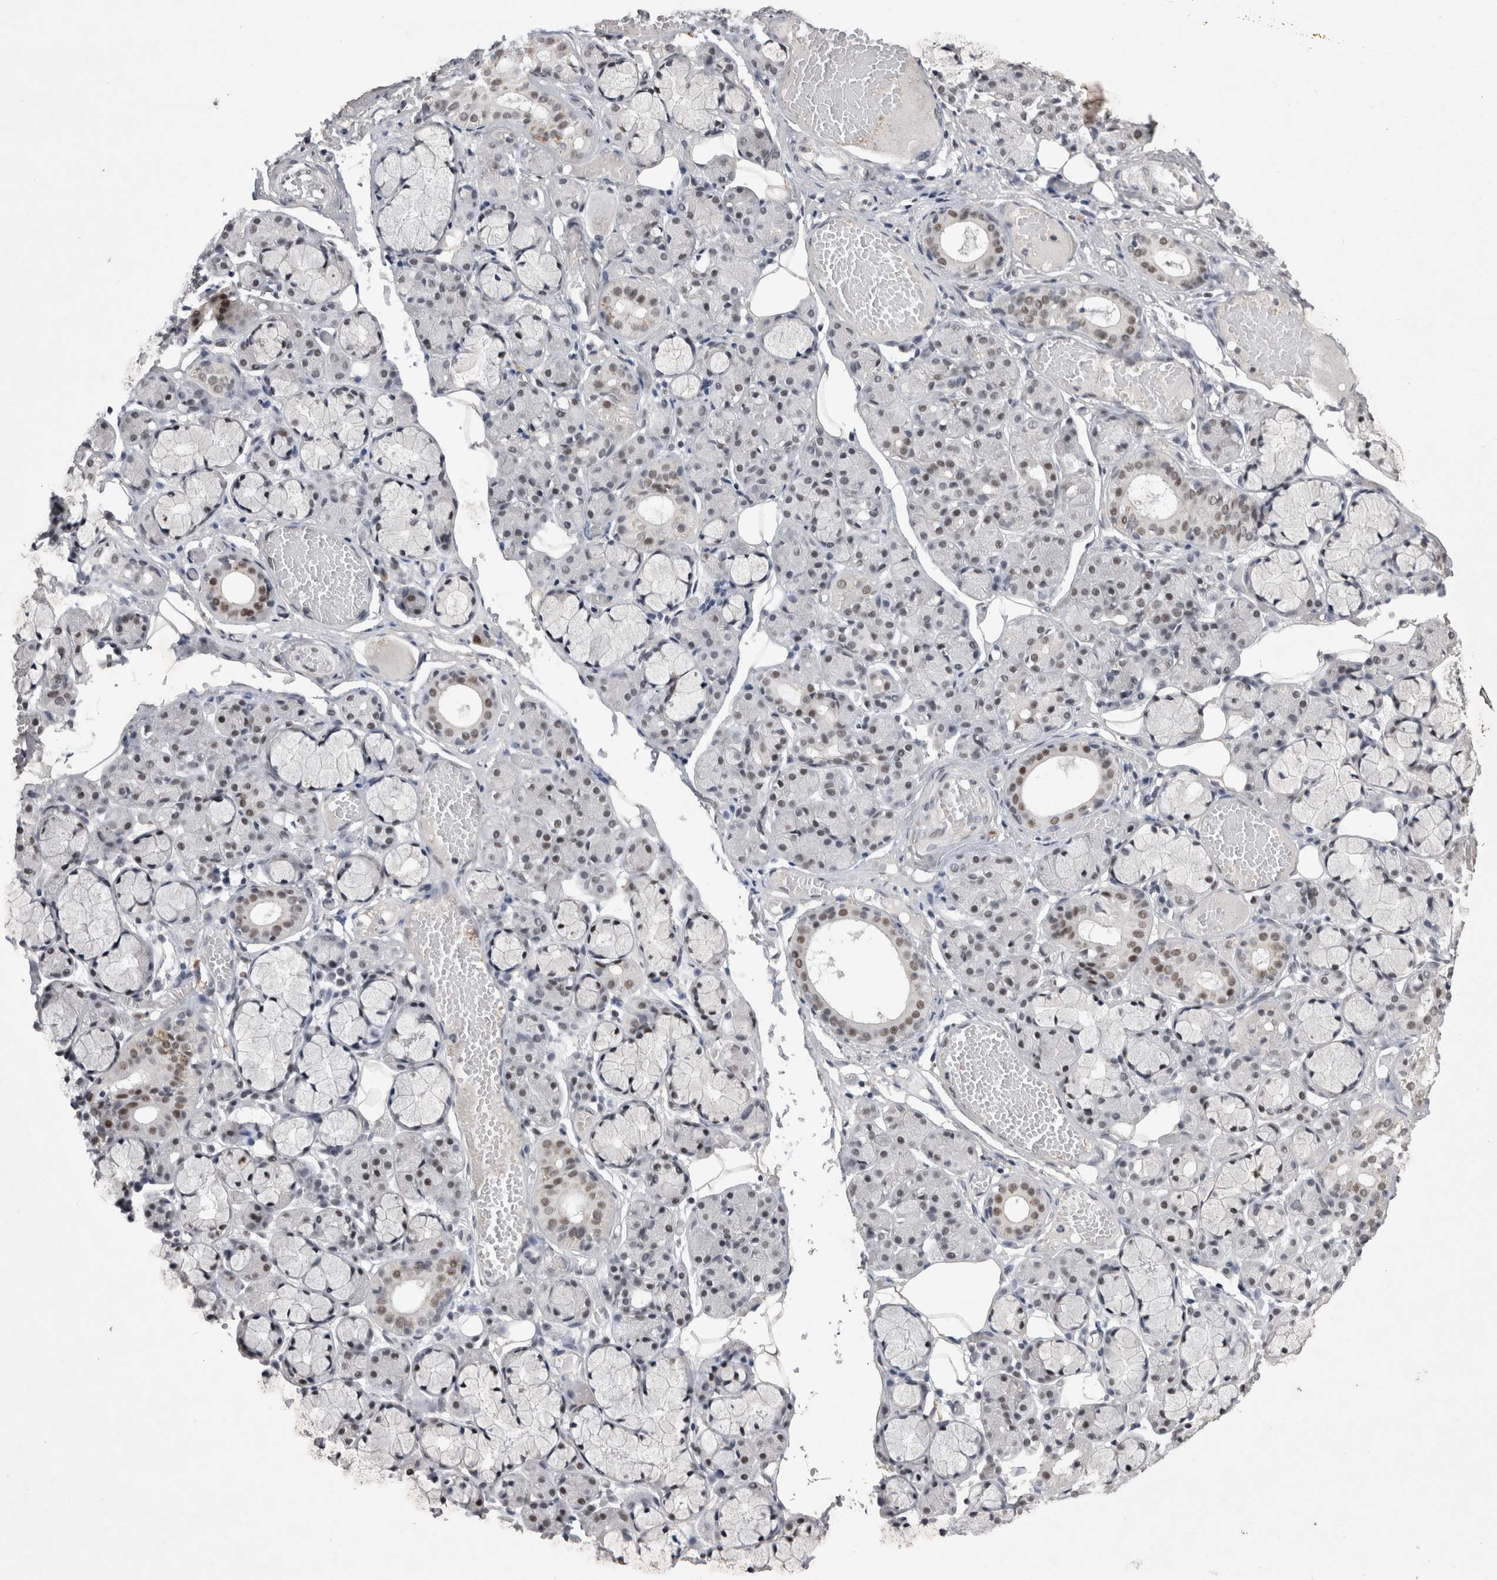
{"staining": {"intensity": "weak", "quantity": "25%-75%", "location": "nuclear"}, "tissue": "salivary gland", "cell_type": "Glandular cells", "image_type": "normal", "snomed": [{"axis": "morphology", "description": "Normal tissue, NOS"}, {"axis": "topography", "description": "Salivary gland"}], "caption": "Salivary gland stained with immunohistochemistry (IHC) reveals weak nuclear expression in approximately 25%-75% of glandular cells.", "gene": "RBM6", "patient": {"sex": "male", "age": 63}}